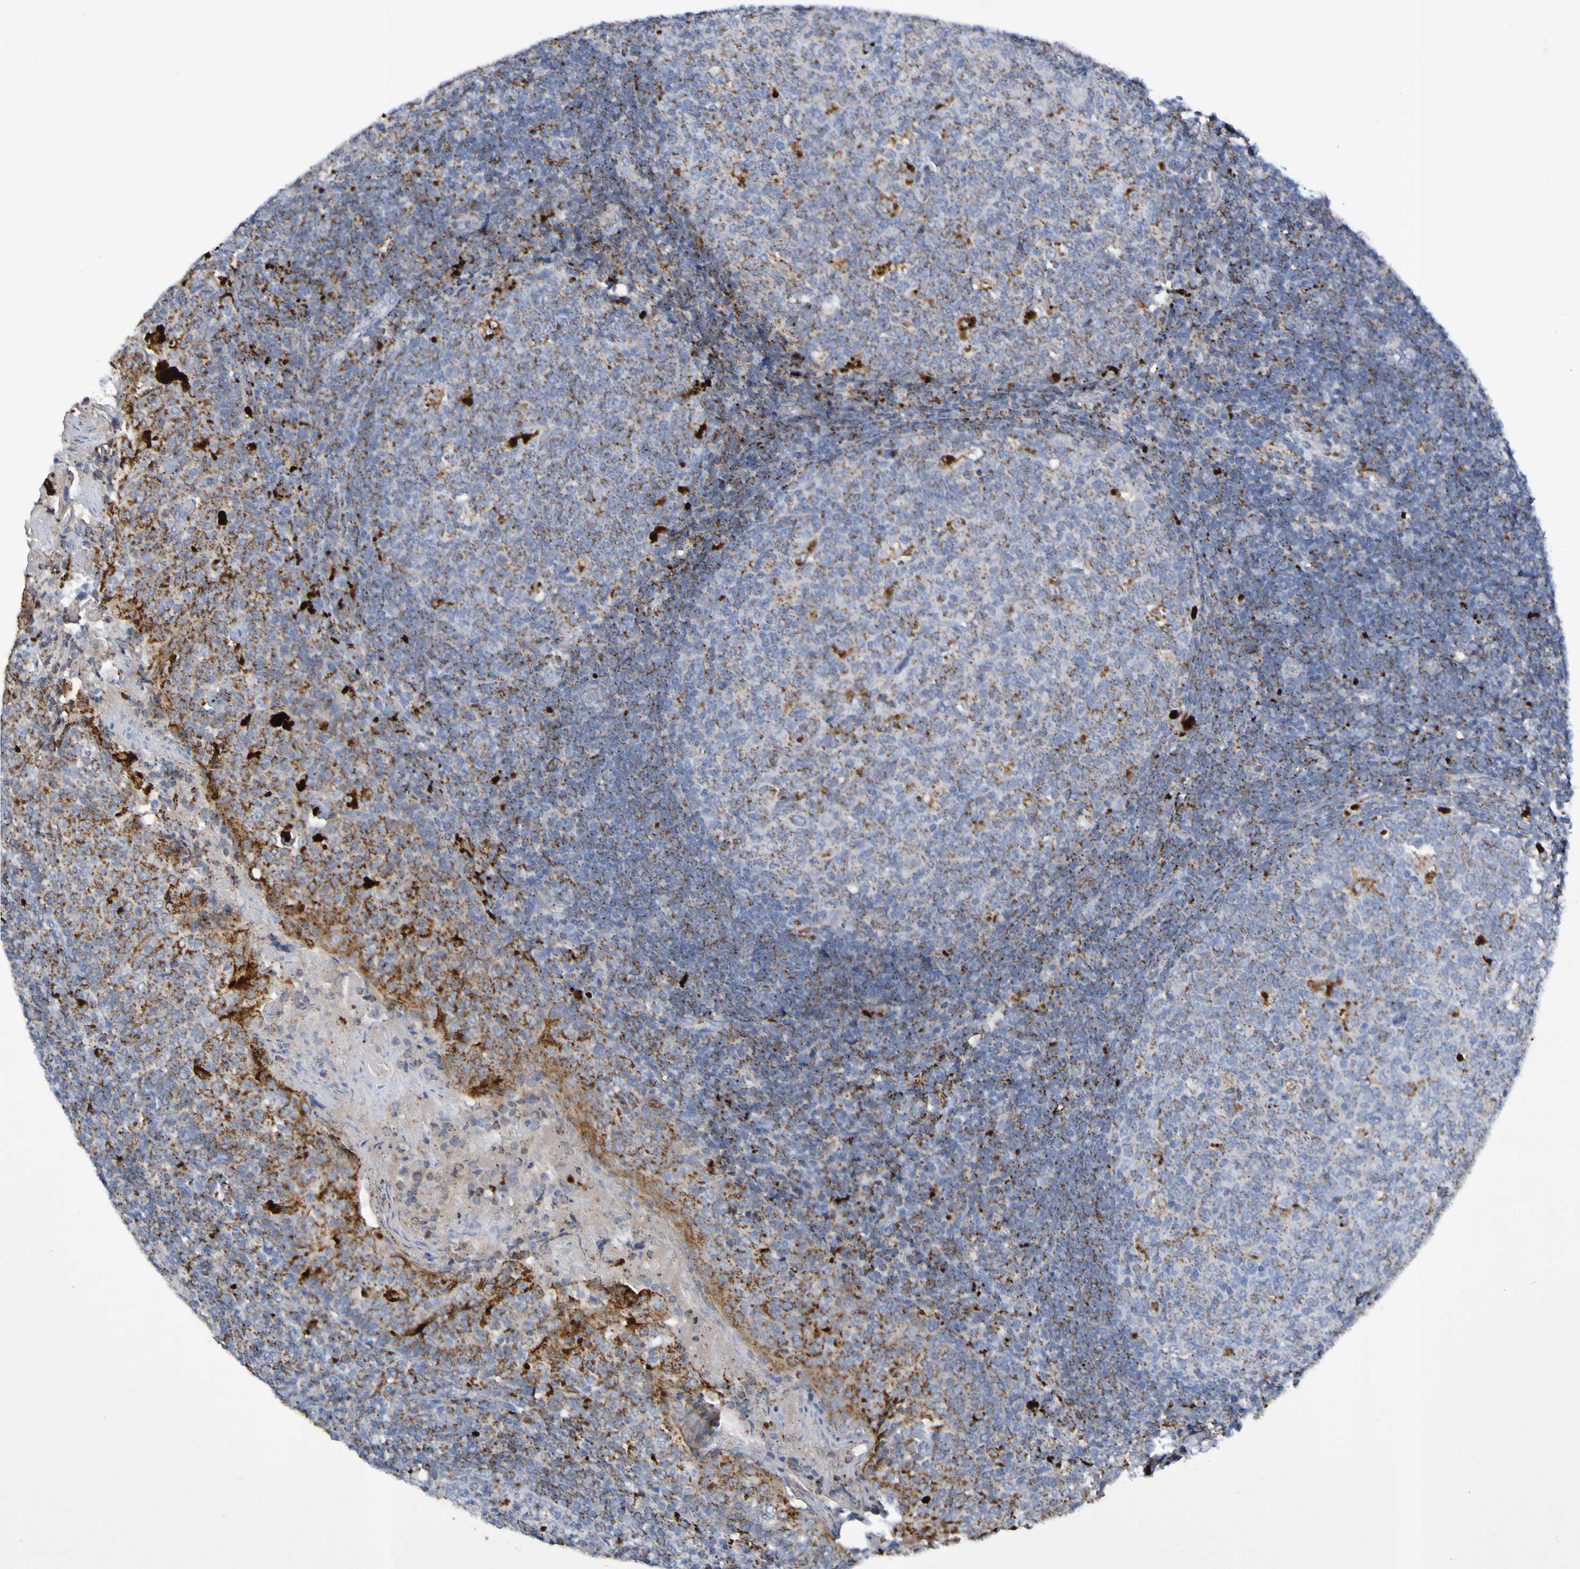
{"staining": {"intensity": "moderate", "quantity": ">75%", "location": "cytoplasmic/membranous"}, "tissue": "tonsil", "cell_type": "Germinal center cells", "image_type": "normal", "snomed": [{"axis": "morphology", "description": "Normal tissue, NOS"}, {"axis": "topography", "description": "Tonsil"}], "caption": "Germinal center cells reveal medium levels of moderate cytoplasmic/membranous expression in approximately >75% of cells in normal tonsil.", "gene": "TPH1", "patient": {"sex": "female", "age": 19}}